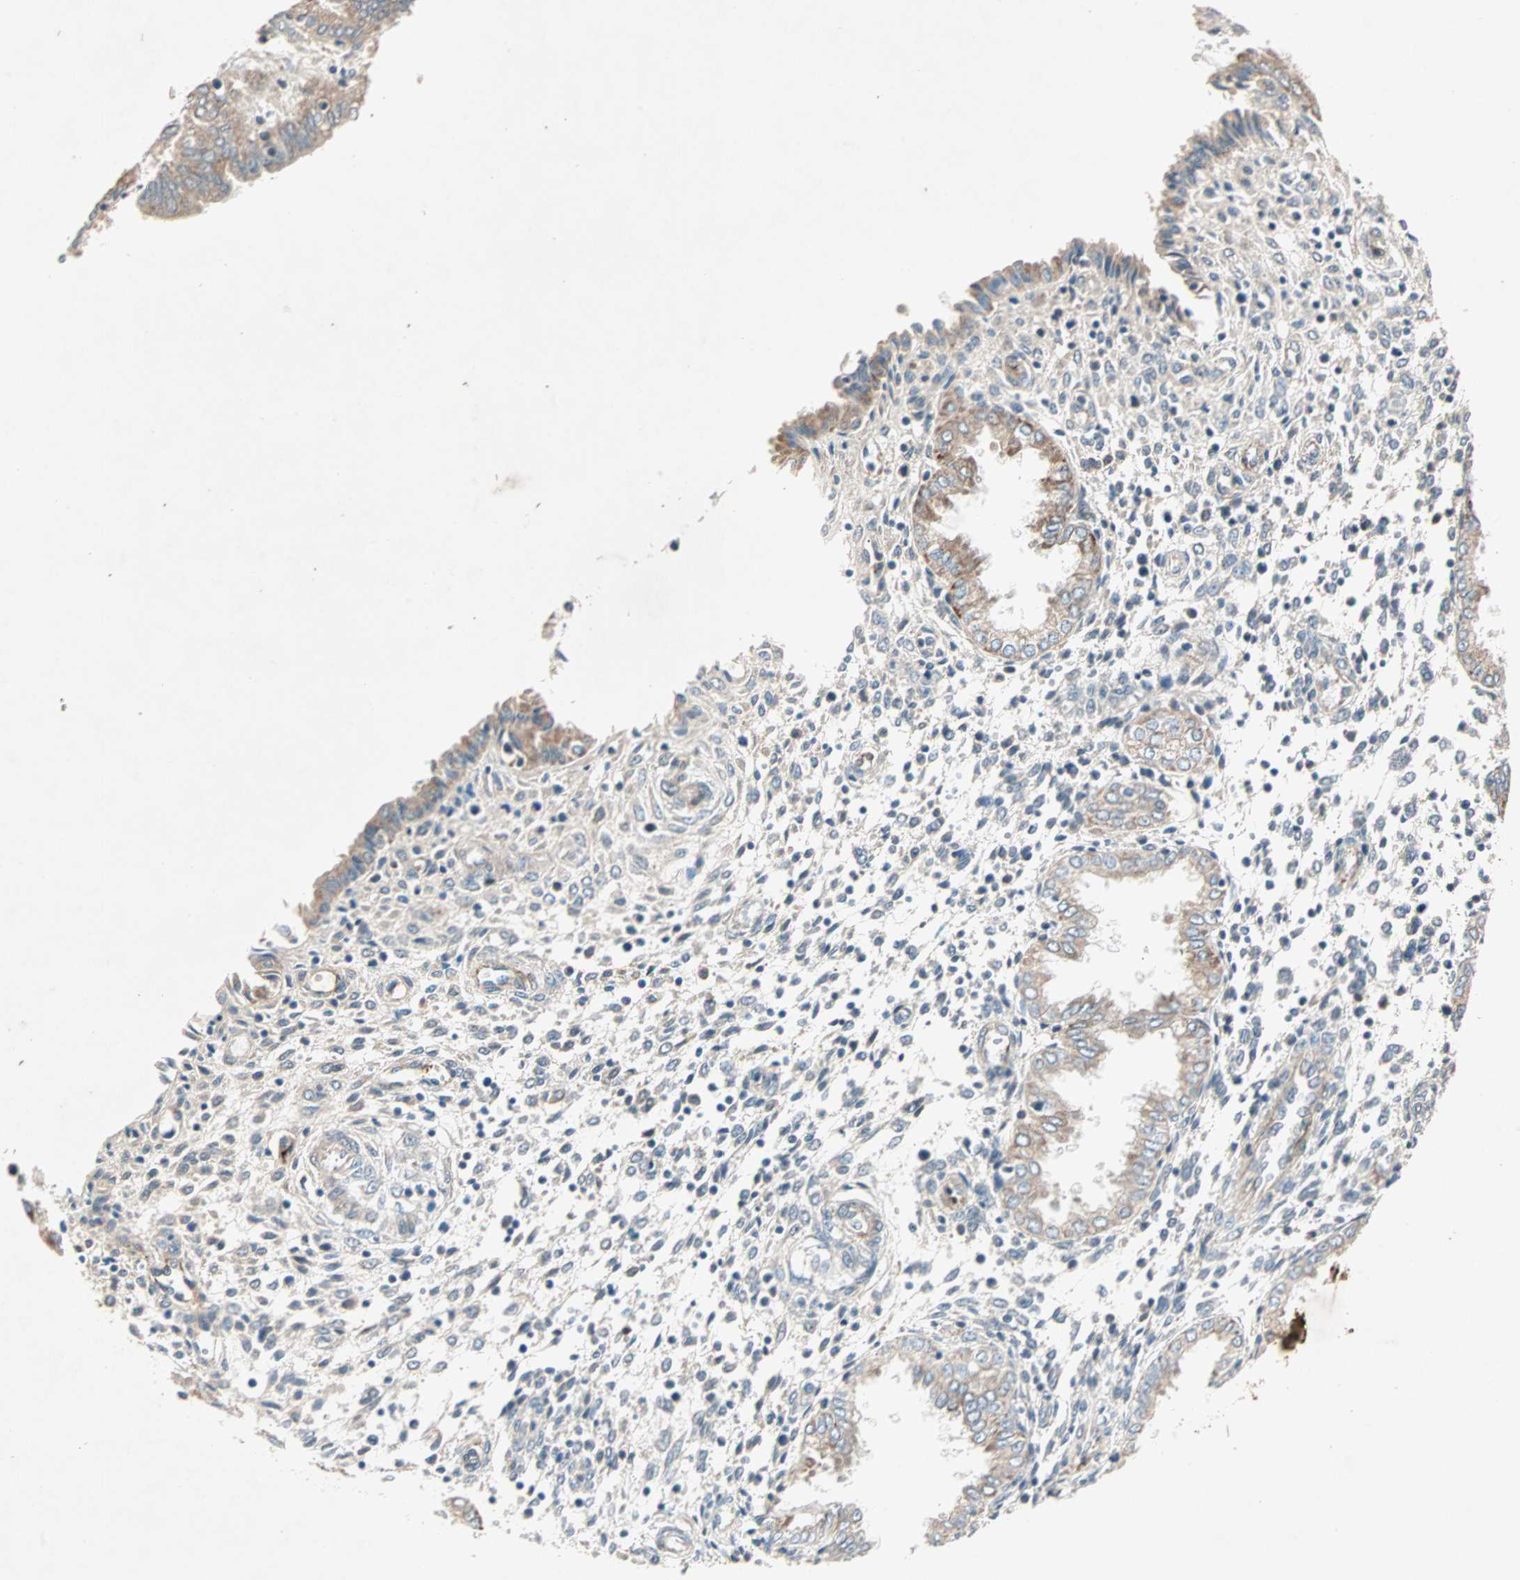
{"staining": {"intensity": "weak", "quantity": "<25%", "location": "cytoplasmic/membranous"}, "tissue": "endometrium", "cell_type": "Cells in endometrial stroma", "image_type": "normal", "snomed": [{"axis": "morphology", "description": "Normal tissue, NOS"}, {"axis": "topography", "description": "Endometrium"}], "caption": "The micrograph demonstrates no significant staining in cells in endometrial stroma of endometrium. The staining was performed using DAB (3,3'-diaminobenzidine) to visualize the protein expression in brown, while the nuclei were stained in blue with hematoxylin (Magnification: 20x).", "gene": "SDSL", "patient": {"sex": "female", "age": 33}}